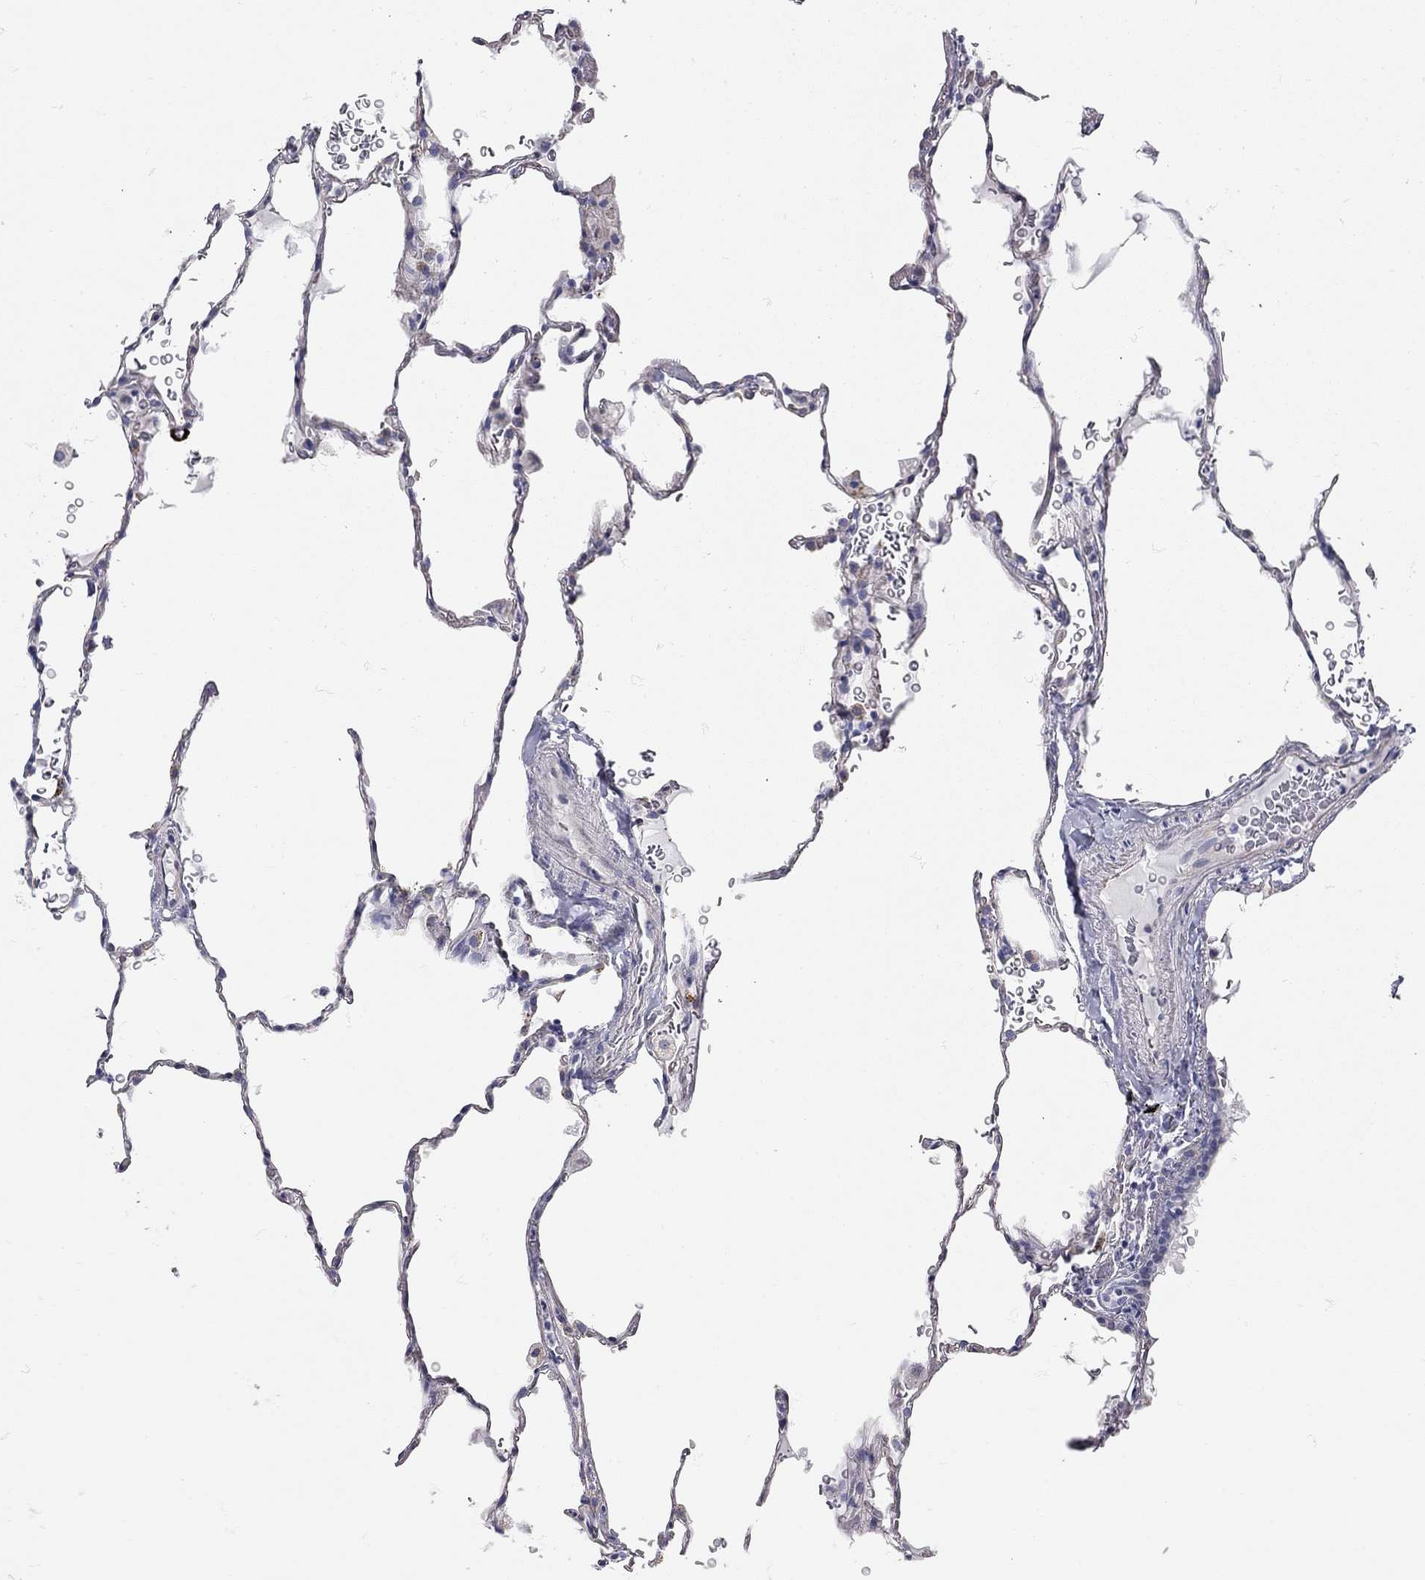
{"staining": {"intensity": "negative", "quantity": "none", "location": "none"}, "tissue": "lung", "cell_type": "Alveolar cells", "image_type": "normal", "snomed": [{"axis": "morphology", "description": "Normal tissue, NOS"}, {"axis": "morphology", "description": "Adenocarcinoma, metastatic, NOS"}, {"axis": "topography", "description": "Lung"}], "caption": "IHC micrograph of unremarkable lung stained for a protein (brown), which displays no staining in alveolar cells.", "gene": "XAGE2", "patient": {"sex": "male", "age": 45}}